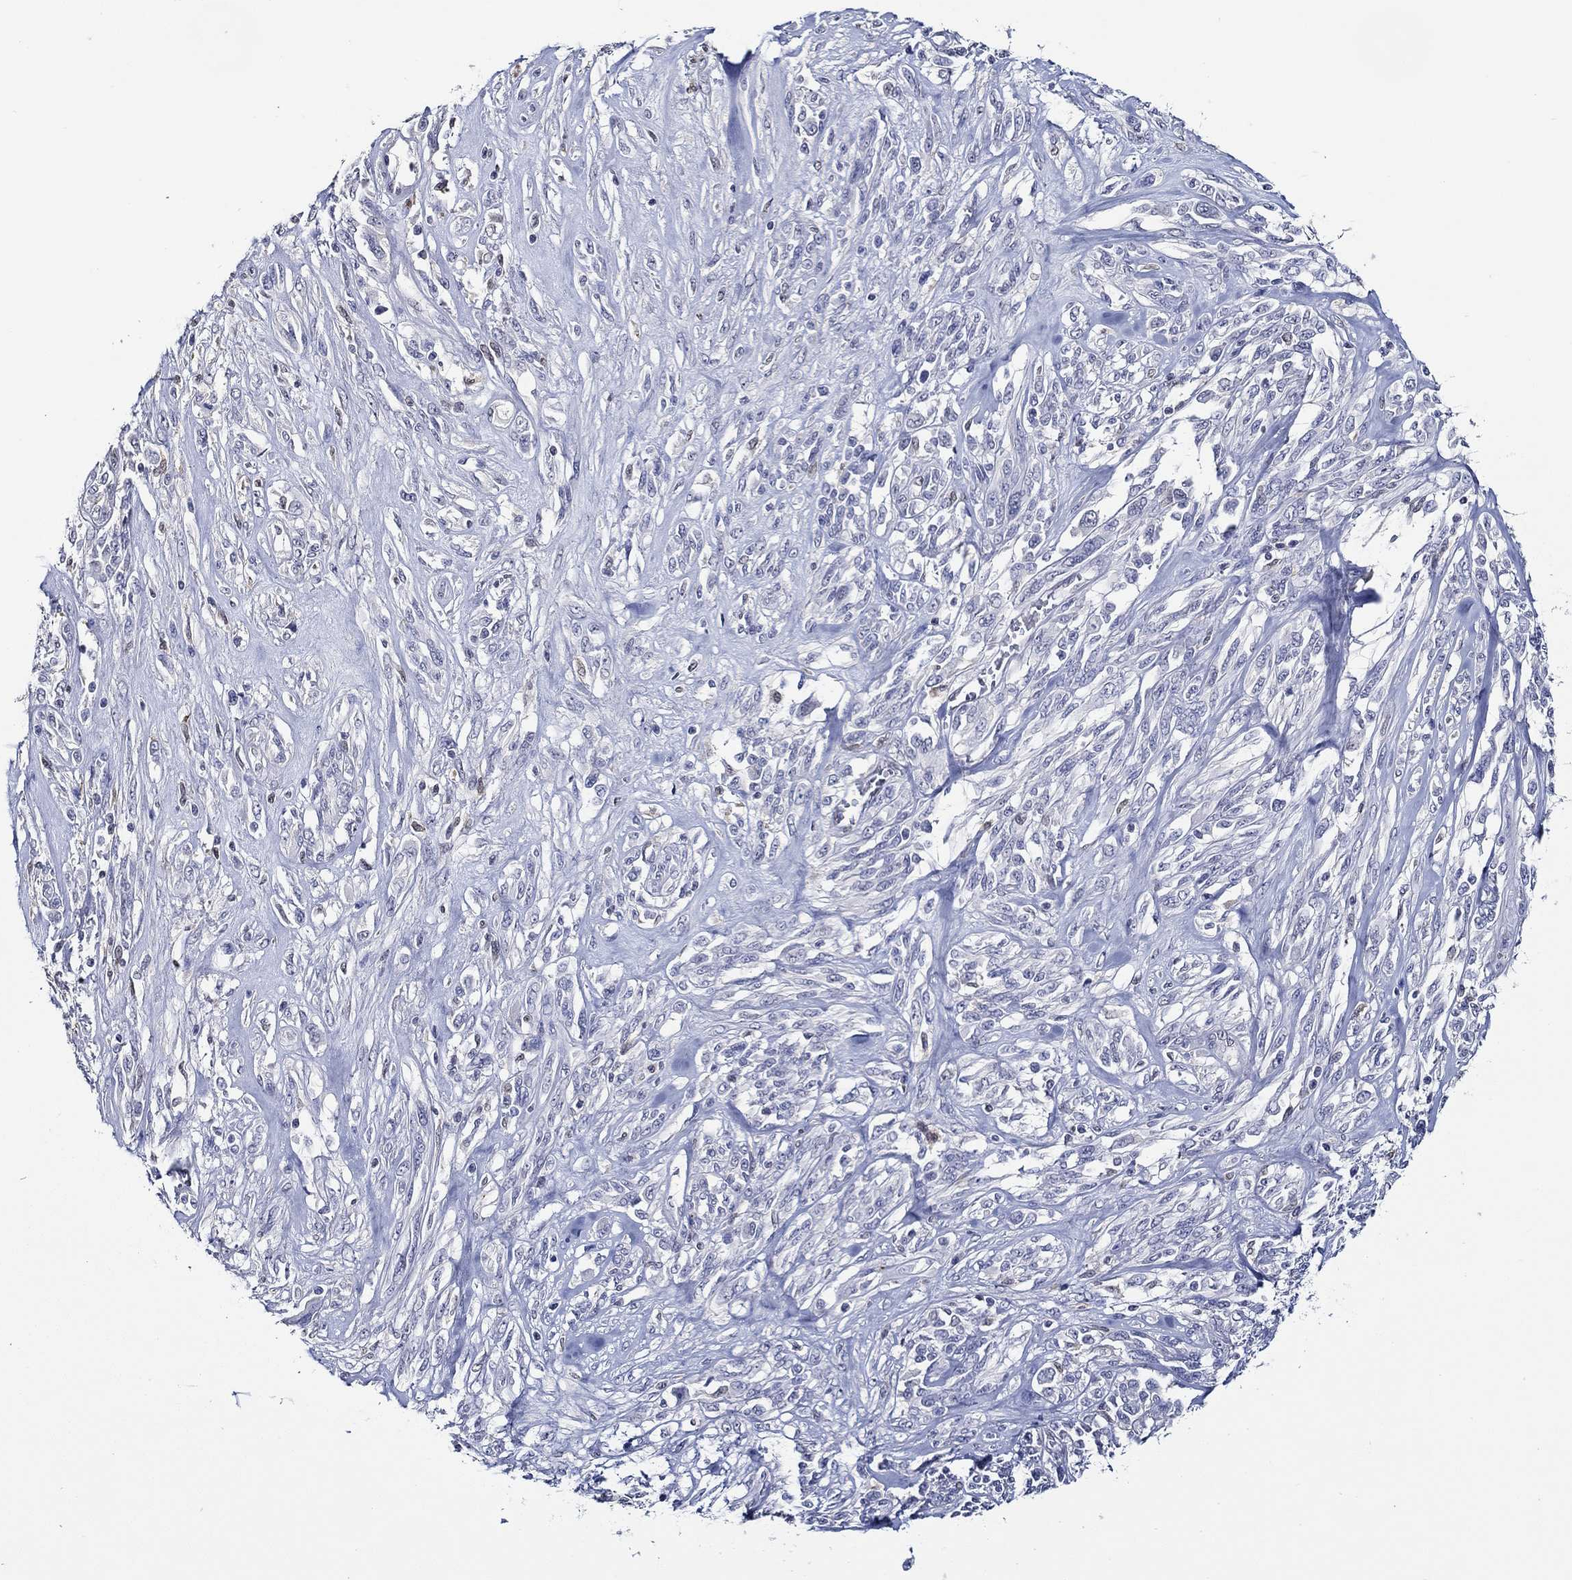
{"staining": {"intensity": "negative", "quantity": "none", "location": "none"}, "tissue": "melanoma", "cell_type": "Tumor cells", "image_type": "cancer", "snomed": [{"axis": "morphology", "description": "Malignant melanoma, NOS"}, {"axis": "topography", "description": "Skin"}], "caption": "A histopathology image of human melanoma is negative for staining in tumor cells.", "gene": "GATA2", "patient": {"sex": "female", "age": 91}}